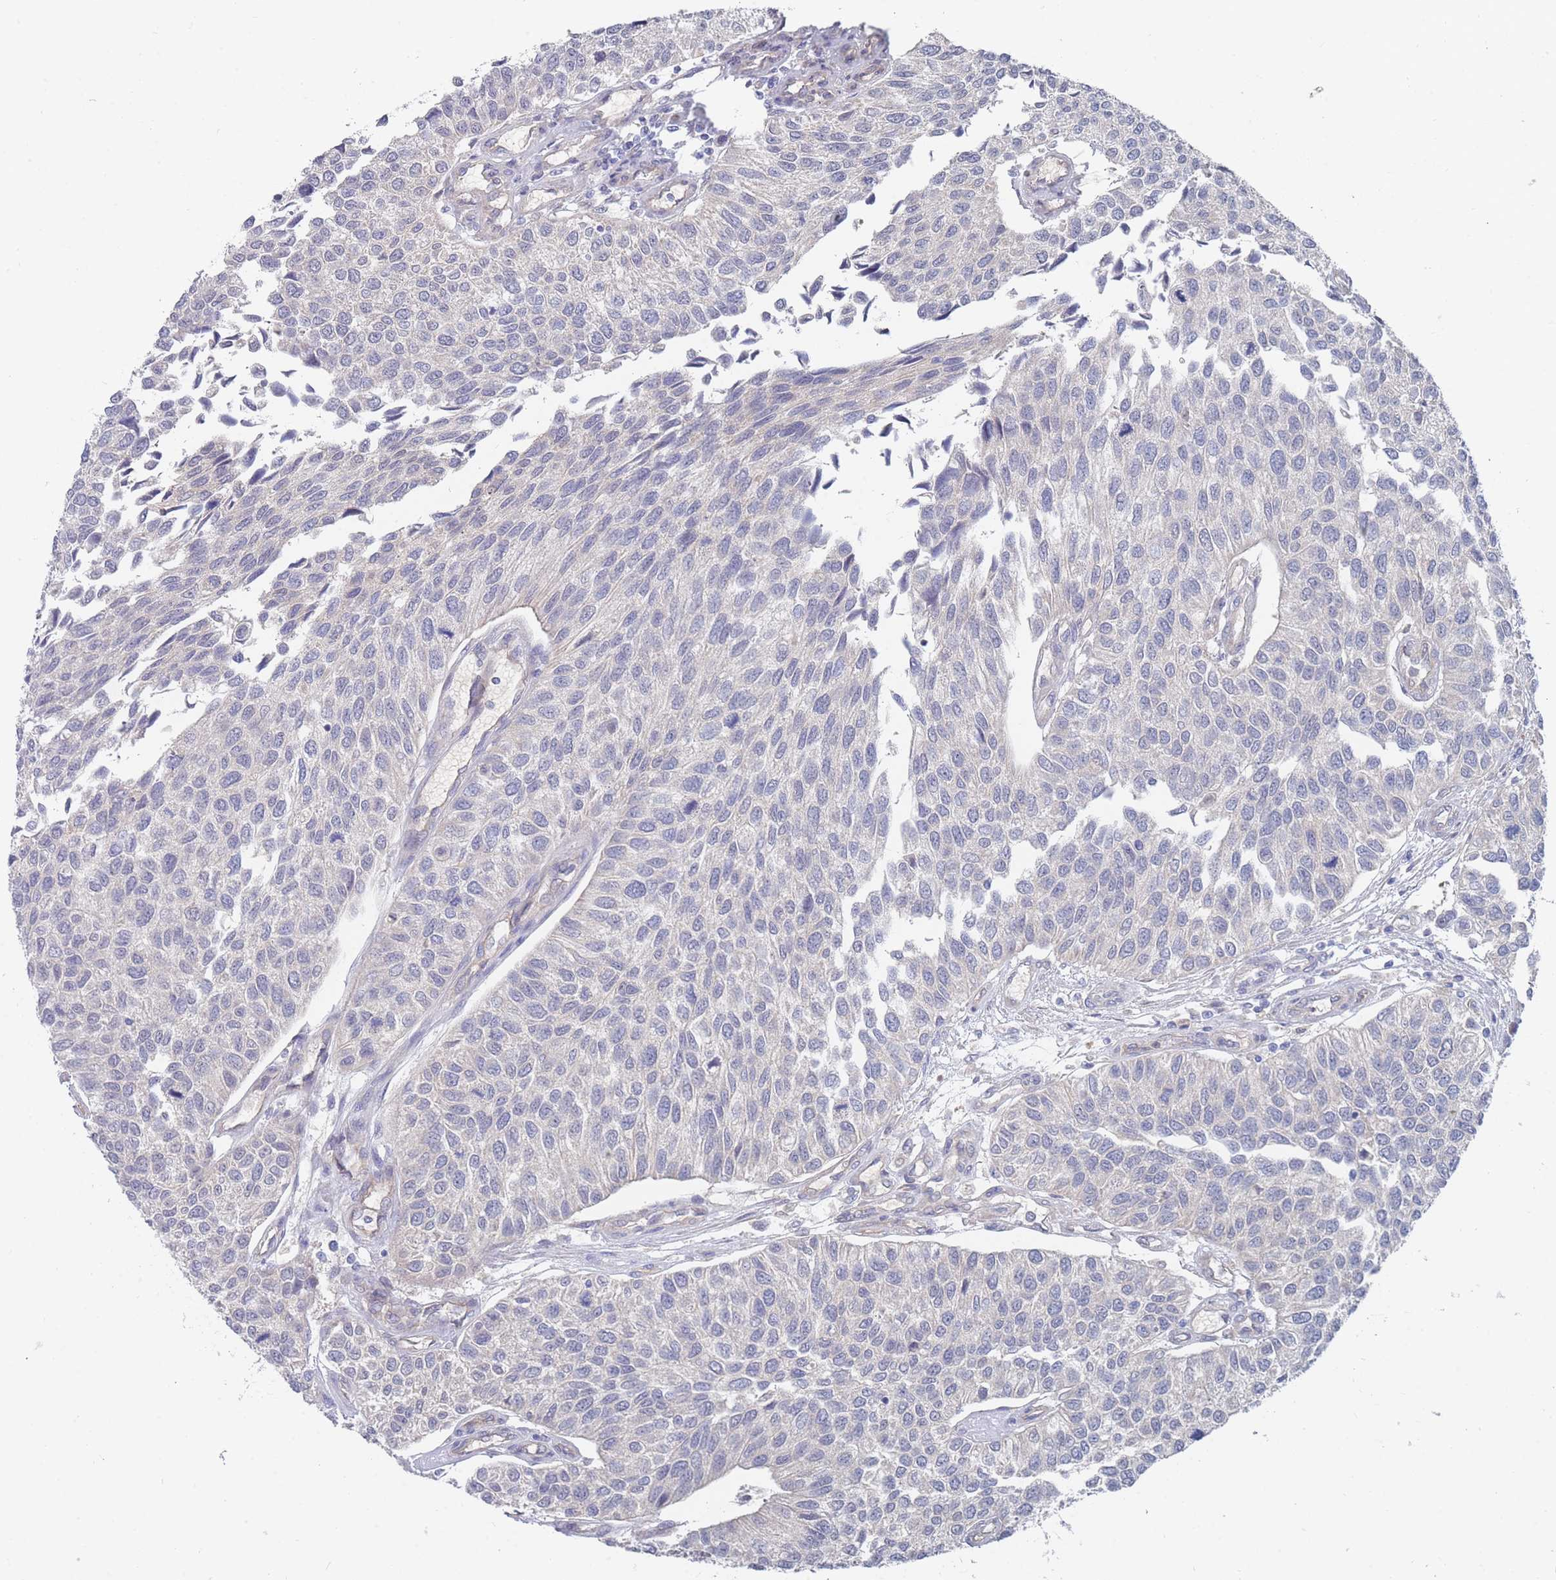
{"staining": {"intensity": "negative", "quantity": "none", "location": "none"}, "tissue": "urothelial cancer", "cell_type": "Tumor cells", "image_type": "cancer", "snomed": [{"axis": "morphology", "description": "Urothelial carcinoma, NOS"}, {"axis": "topography", "description": "Urinary bladder"}], "caption": "There is no significant positivity in tumor cells of urothelial cancer.", "gene": "NUB1", "patient": {"sex": "male", "age": 55}}